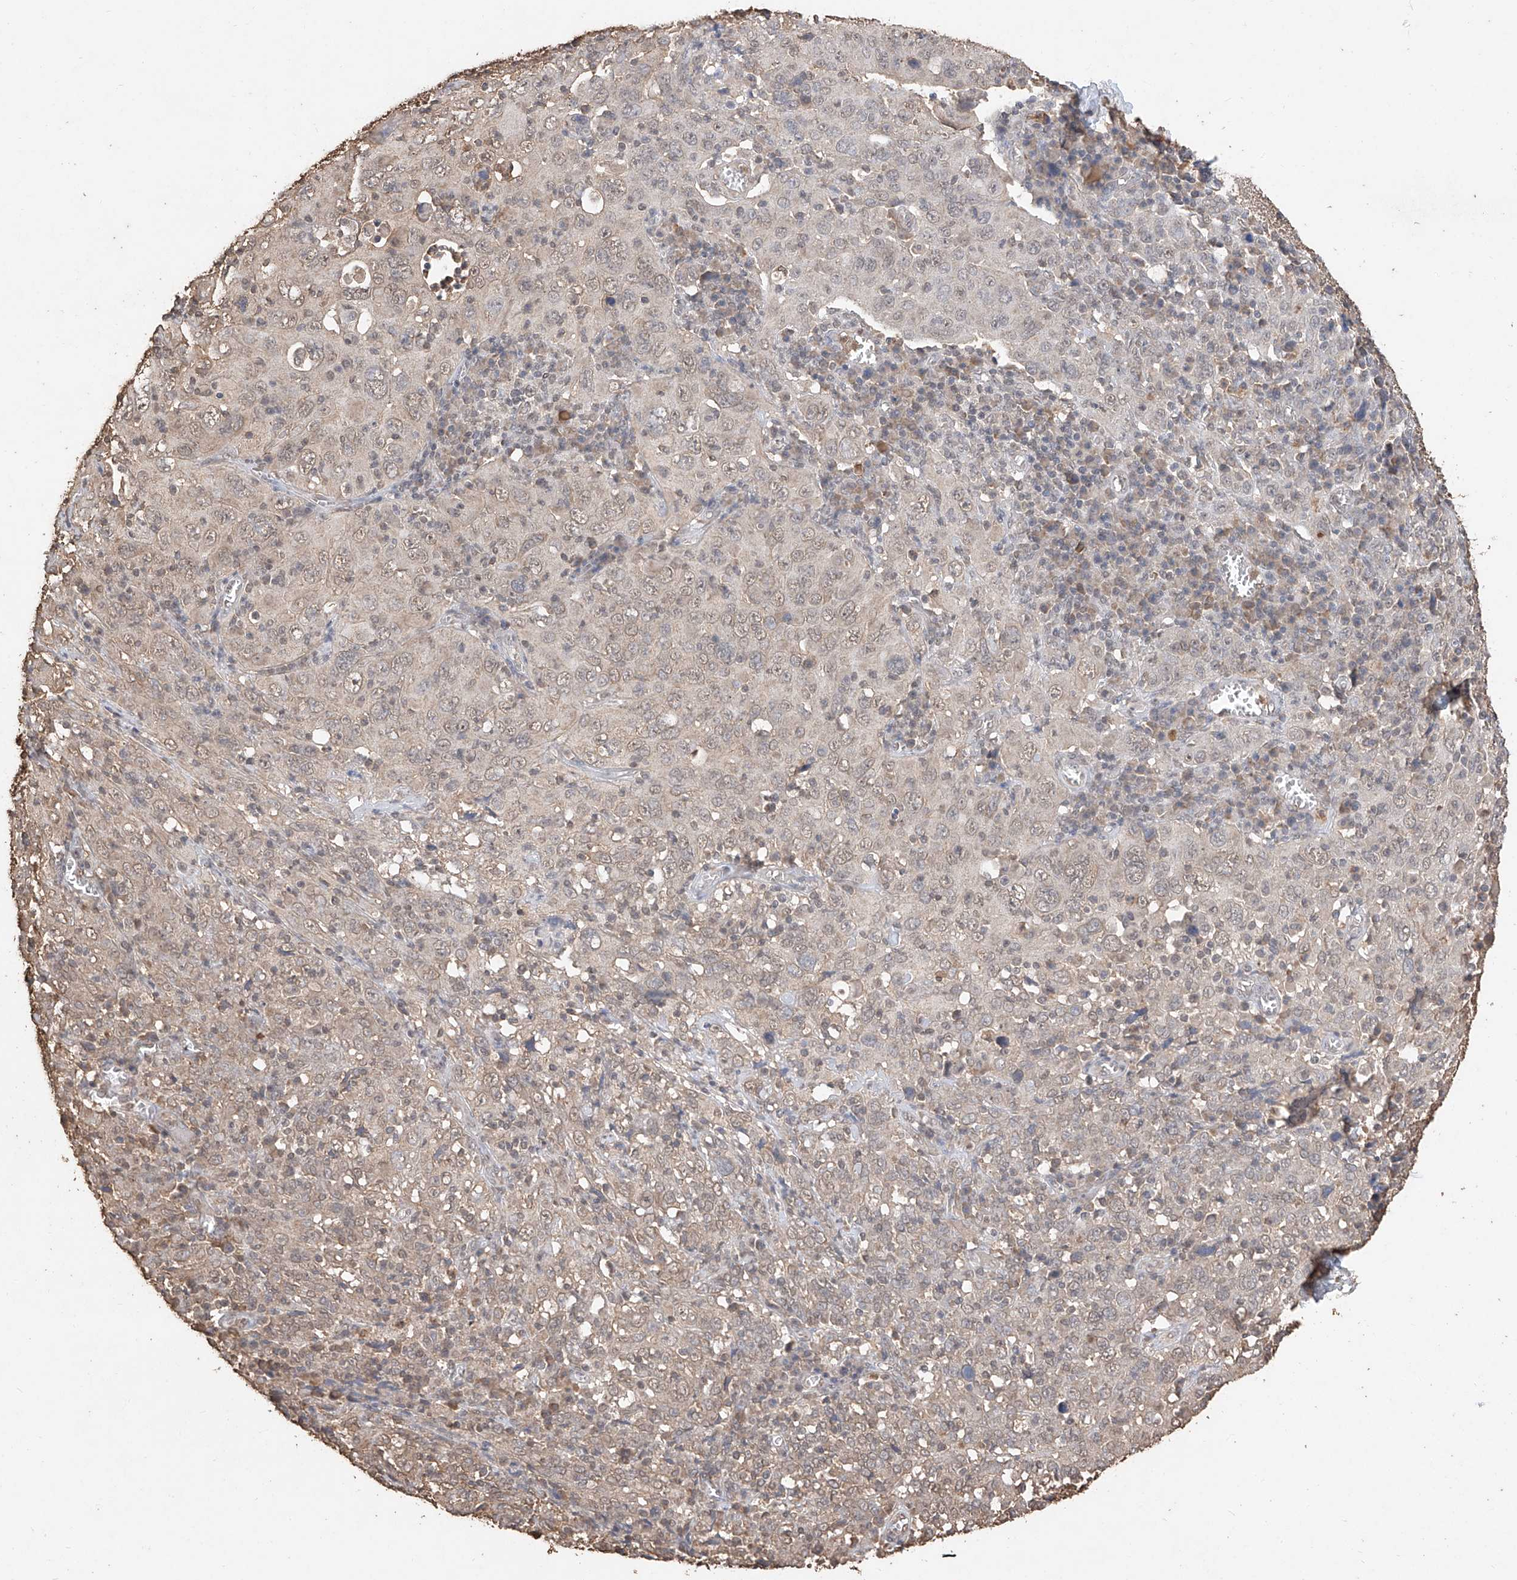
{"staining": {"intensity": "weak", "quantity": "25%-75%", "location": "nuclear"}, "tissue": "cervical cancer", "cell_type": "Tumor cells", "image_type": "cancer", "snomed": [{"axis": "morphology", "description": "Squamous cell carcinoma, NOS"}, {"axis": "topography", "description": "Cervix"}], "caption": "Cervical cancer (squamous cell carcinoma) stained with a brown dye exhibits weak nuclear positive expression in about 25%-75% of tumor cells.", "gene": "ELOVL1", "patient": {"sex": "female", "age": 46}}